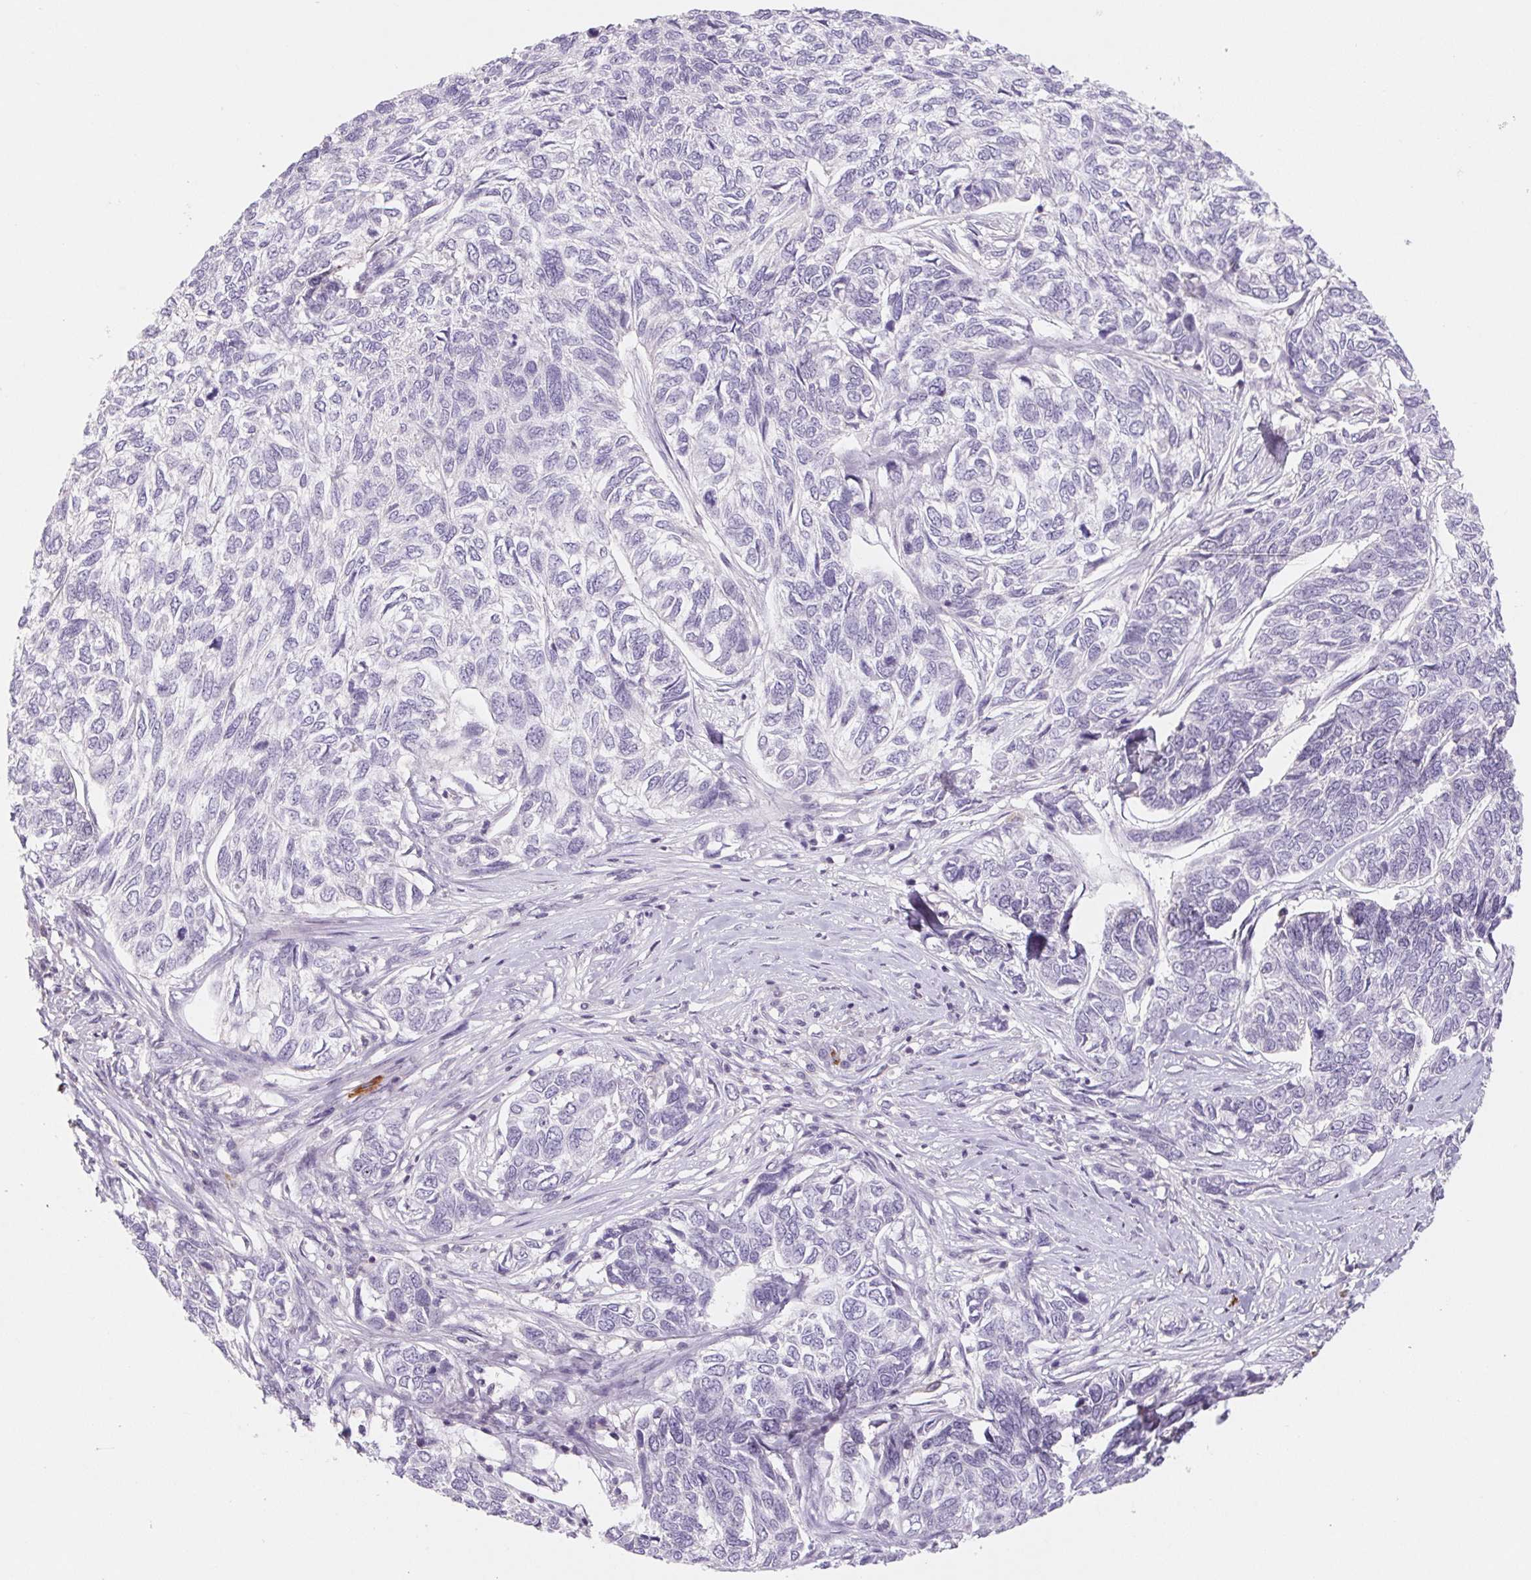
{"staining": {"intensity": "negative", "quantity": "none", "location": "none"}, "tissue": "skin cancer", "cell_type": "Tumor cells", "image_type": "cancer", "snomed": [{"axis": "morphology", "description": "Basal cell carcinoma"}, {"axis": "topography", "description": "Skin"}], "caption": "Immunohistochemistry (IHC) of human basal cell carcinoma (skin) displays no expression in tumor cells.", "gene": "KIF26A", "patient": {"sex": "female", "age": 65}}